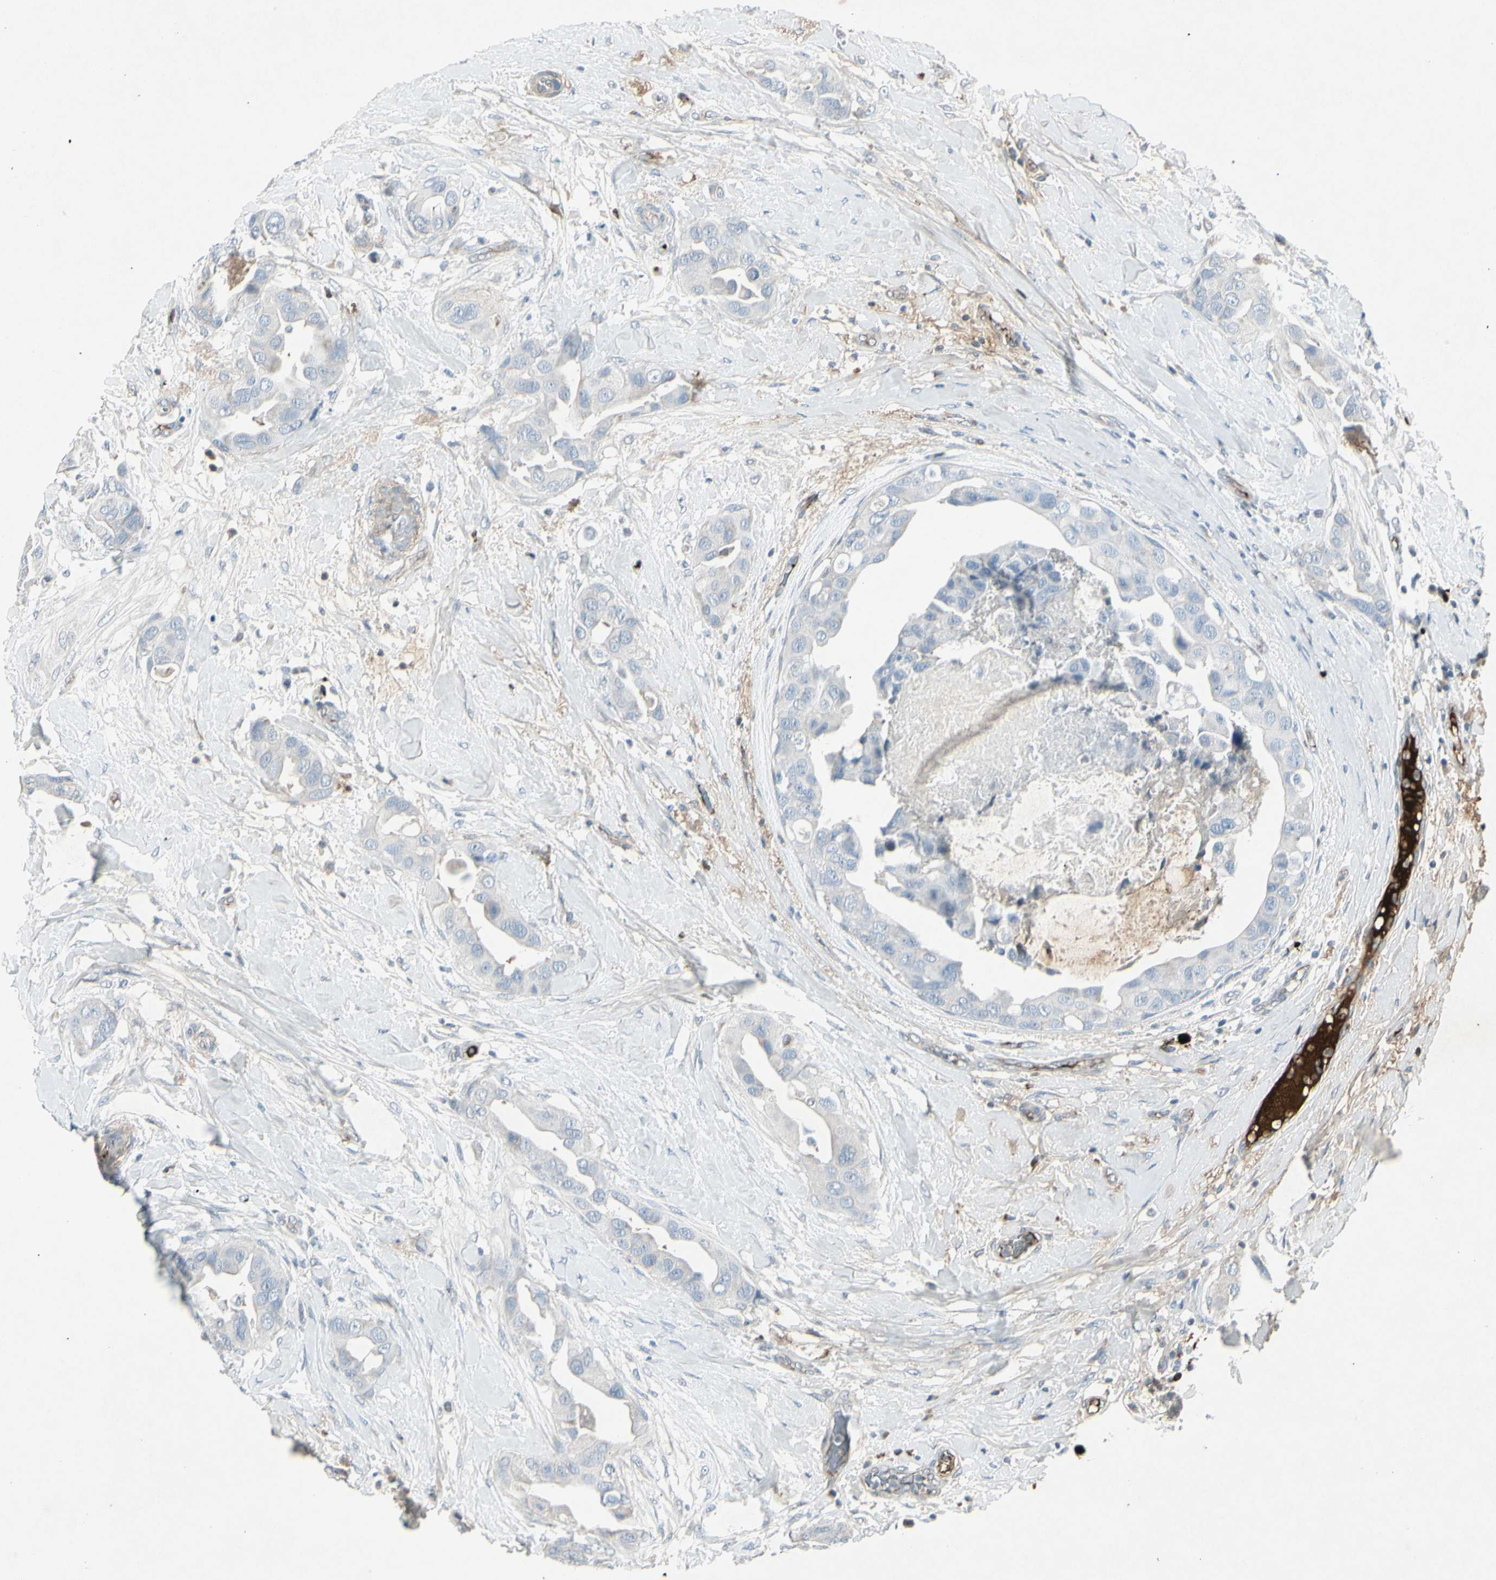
{"staining": {"intensity": "negative", "quantity": "none", "location": "none"}, "tissue": "breast cancer", "cell_type": "Tumor cells", "image_type": "cancer", "snomed": [{"axis": "morphology", "description": "Duct carcinoma"}, {"axis": "topography", "description": "Breast"}], "caption": "Histopathology image shows no significant protein positivity in tumor cells of breast cancer.", "gene": "IGHM", "patient": {"sex": "female", "age": 40}}